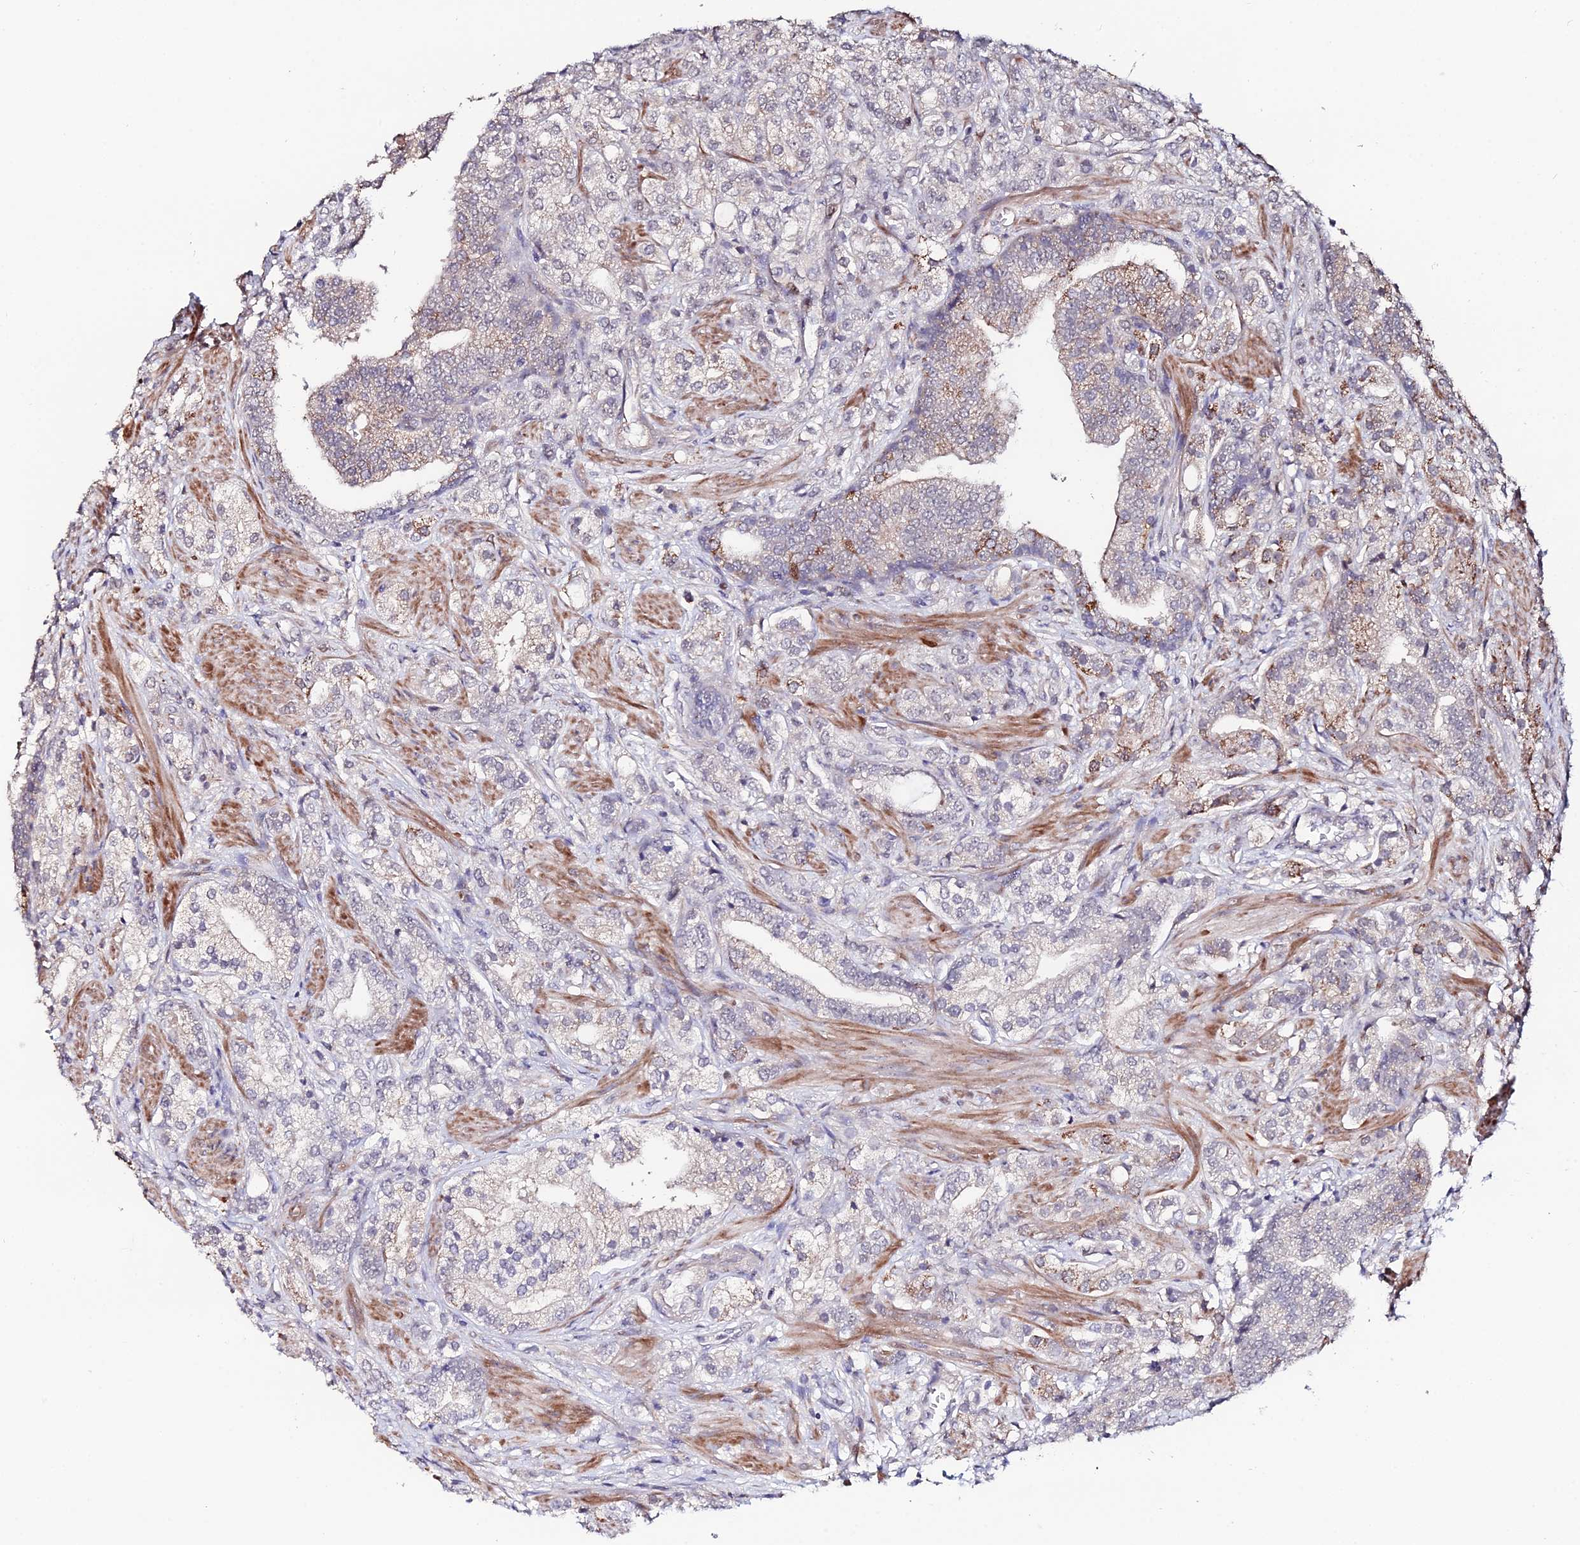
{"staining": {"intensity": "weak", "quantity": "<25%", "location": "cytoplasmic/membranous"}, "tissue": "prostate cancer", "cell_type": "Tumor cells", "image_type": "cancer", "snomed": [{"axis": "morphology", "description": "Adenocarcinoma, High grade"}, {"axis": "topography", "description": "Prostate"}], "caption": "Immunohistochemistry micrograph of neoplastic tissue: human high-grade adenocarcinoma (prostate) stained with DAB demonstrates no significant protein expression in tumor cells.", "gene": "ACTR5", "patient": {"sex": "male", "age": 50}}